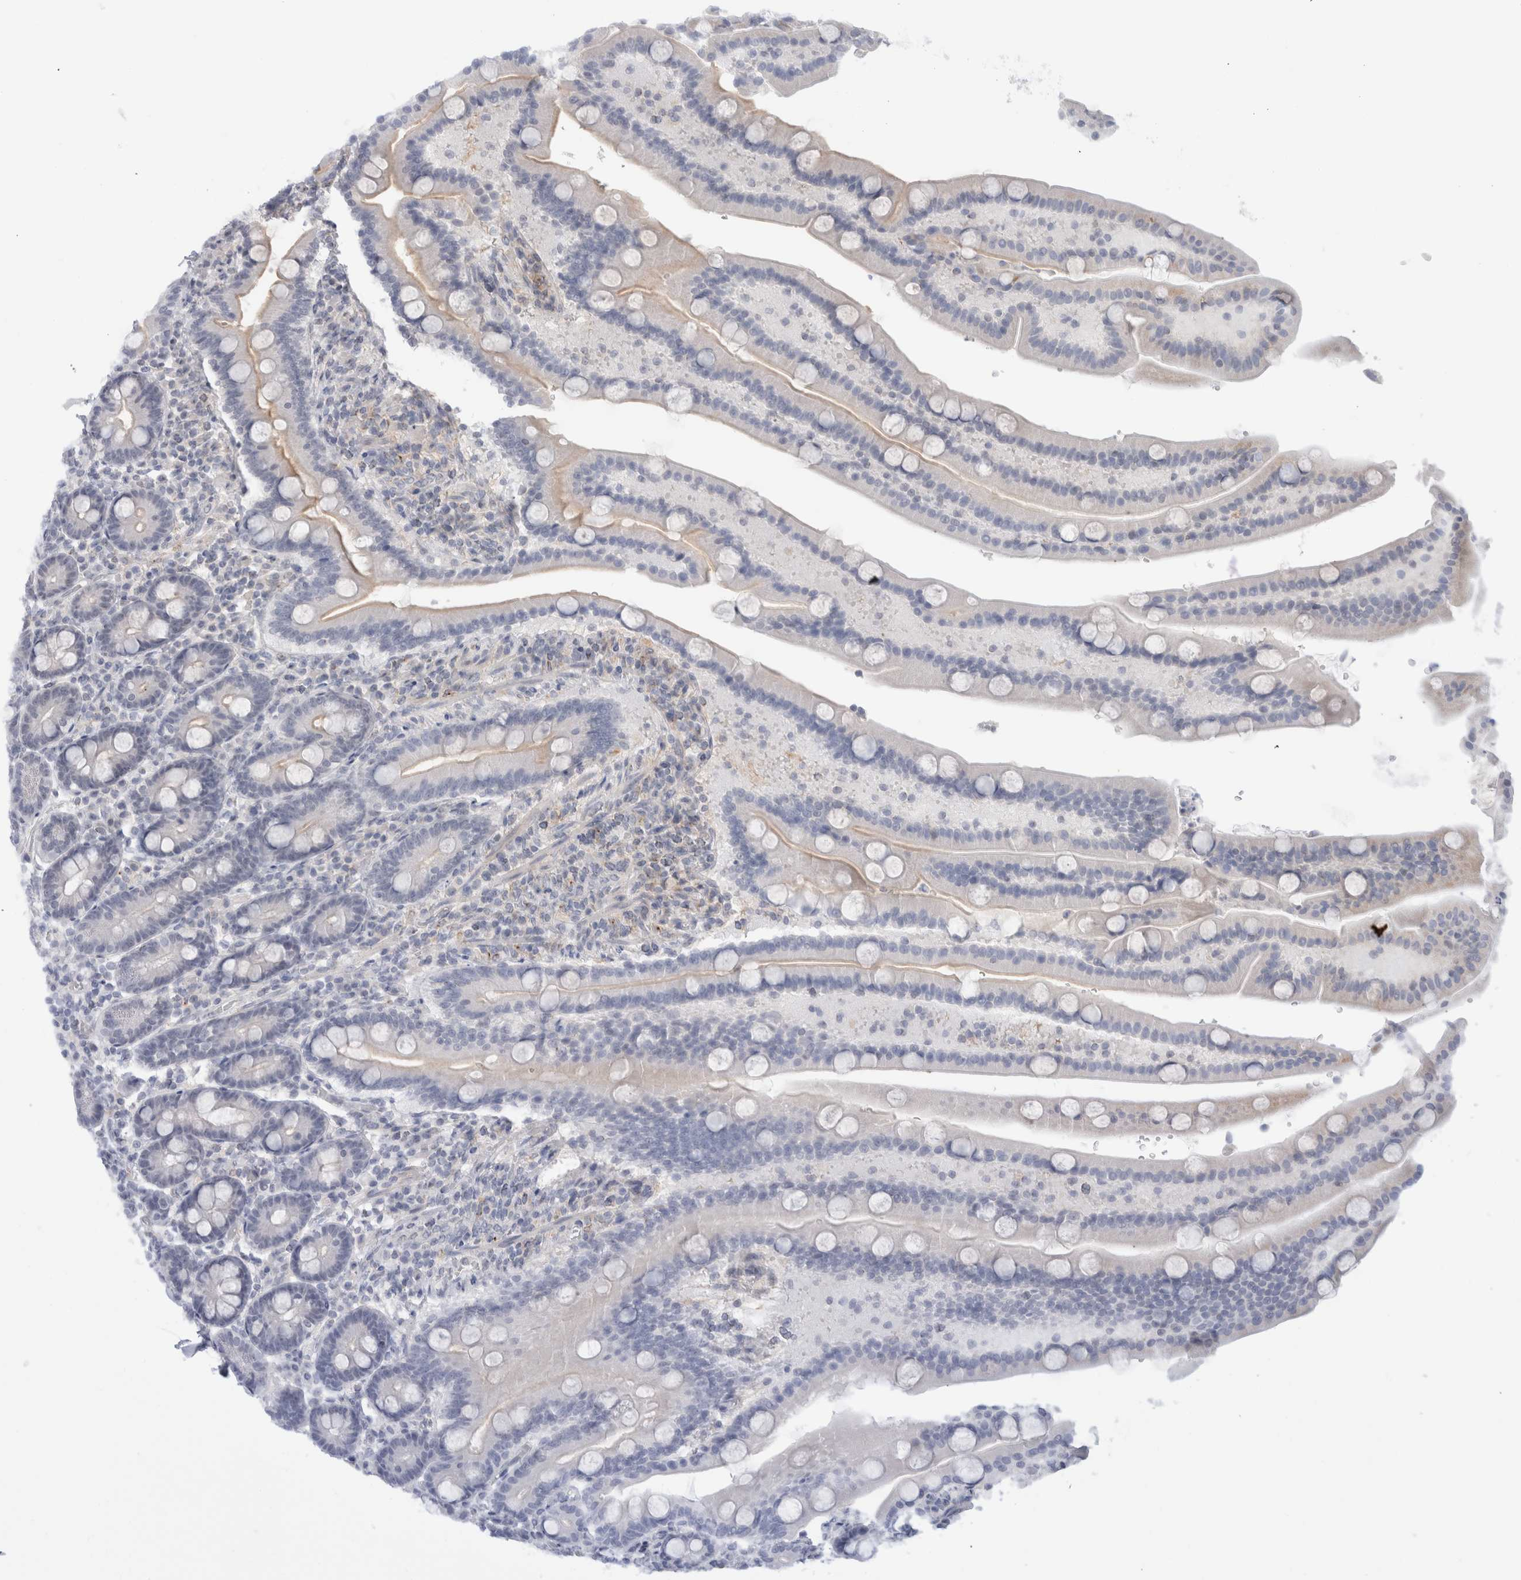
{"staining": {"intensity": "moderate", "quantity": "<25%", "location": "cytoplasmic/membranous"}, "tissue": "duodenum", "cell_type": "Glandular cells", "image_type": "normal", "snomed": [{"axis": "morphology", "description": "Normal tissue, NOS"}, {"axis": "topography", "description": "Duodenum"}], "caption": "Immunohistochemical staining of unremarkable human duodenum exhibits moderate cytoplasmic/membranous protein positivity in approximately <25% of glandular cells. The staining was performed using DAB (3,3'-diaminobenzidine), with brown indicating positive protein expression. Nuclei are stained blue with hematoxylin.", "gene": "BICD2", "patient": {"sex": "male", "age": 54}}